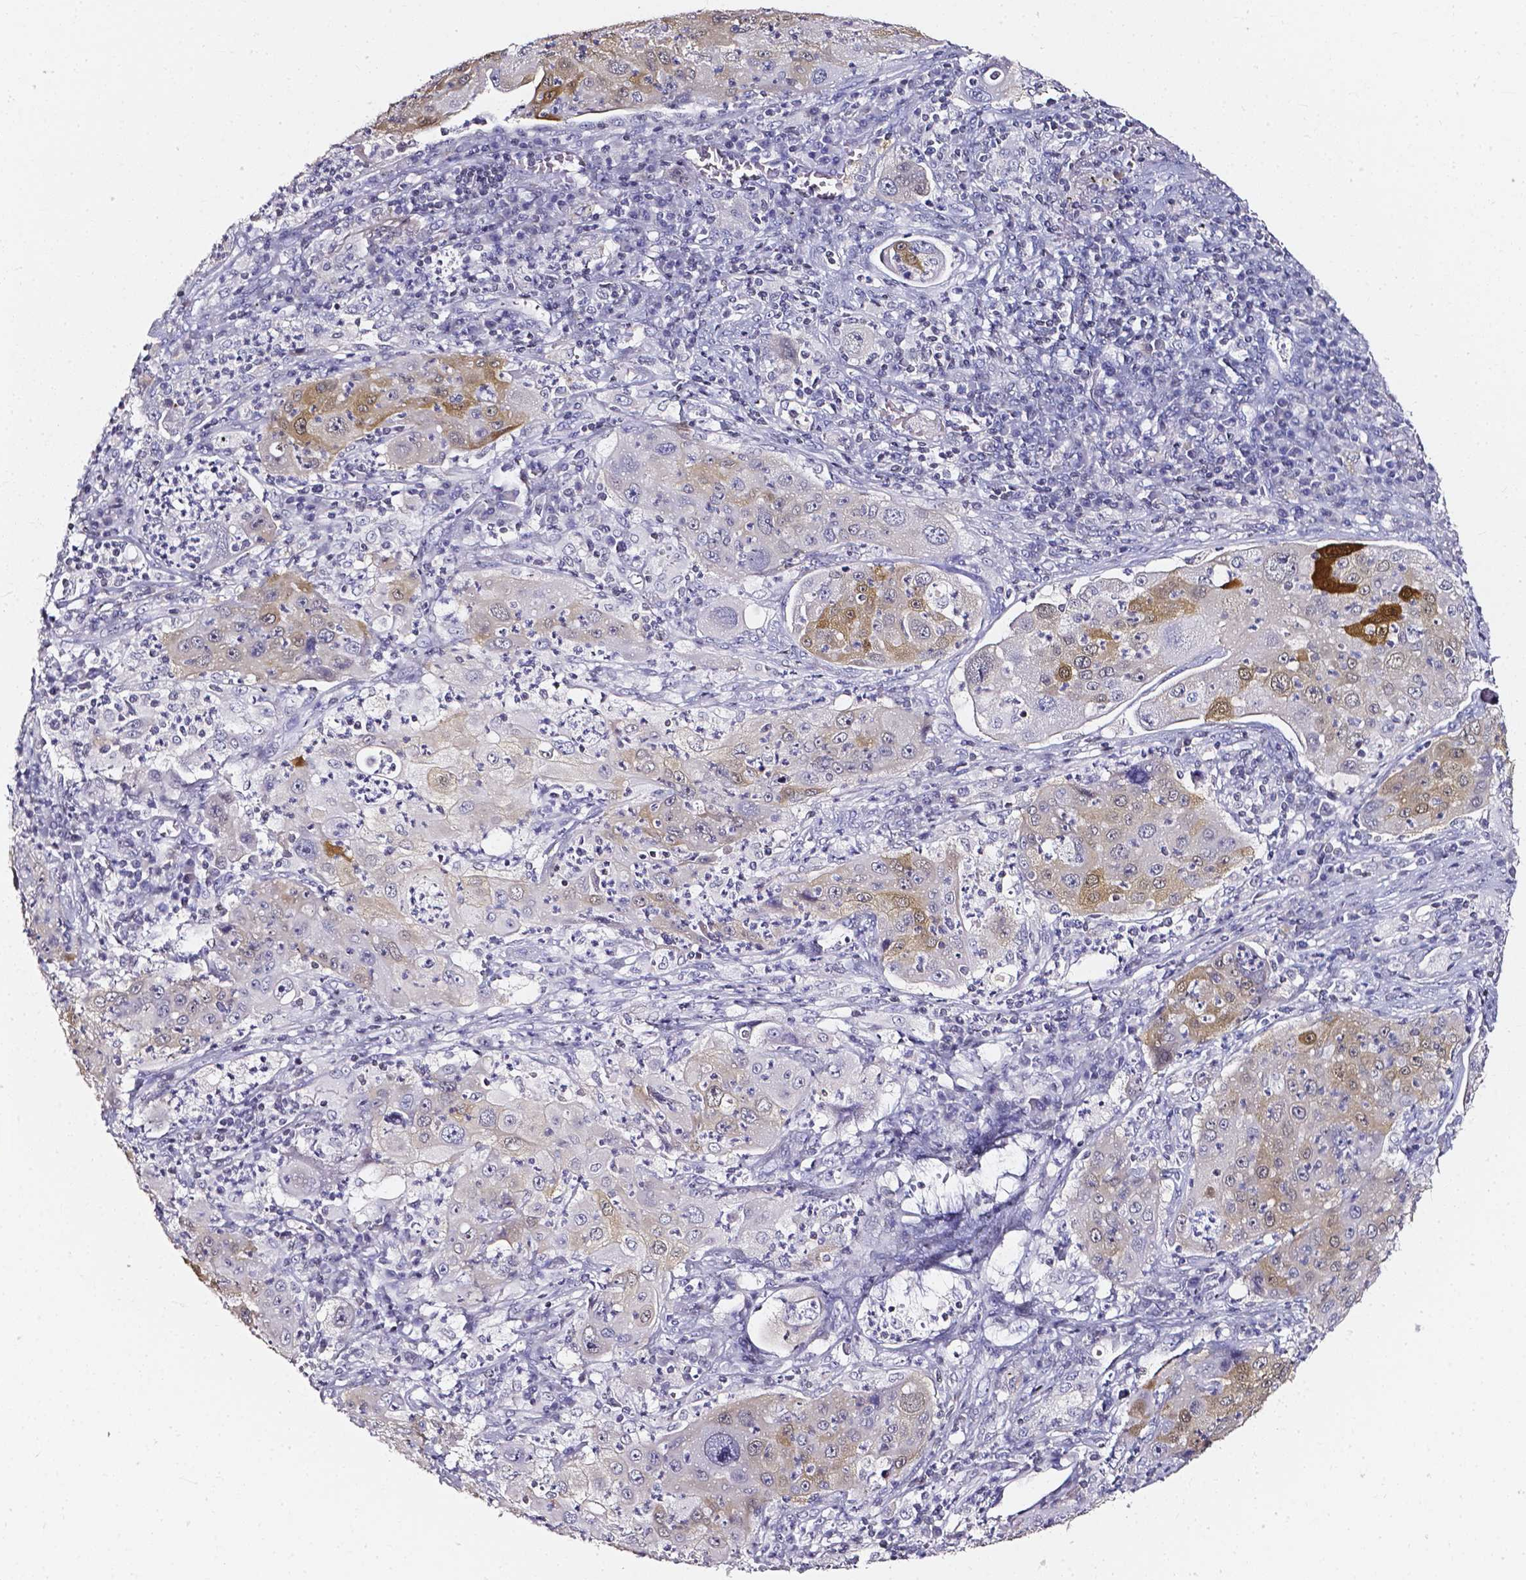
{"staining": {"intensity": "moderate", "quantity": "<25%", "location": "cytoplasmic/membranous,nuclear"}, "tissue": "lung cancer", "cell_type": "Tumor cells", "image_type": "cancer", "snomed": [{"axis": "morphology", "description": "Squamous cell carcinoma, NOS"}, {"axis": "topography", "description": "Lung"}], "caption": "Human lung cancer stained with a brown dye exhibits moderate cytoplasmic/membranous and nuclear positive positivity in about <25% of tumor cells.", "gene": "AKR1B10", "patient": {"sex": "female", "age": 59}}